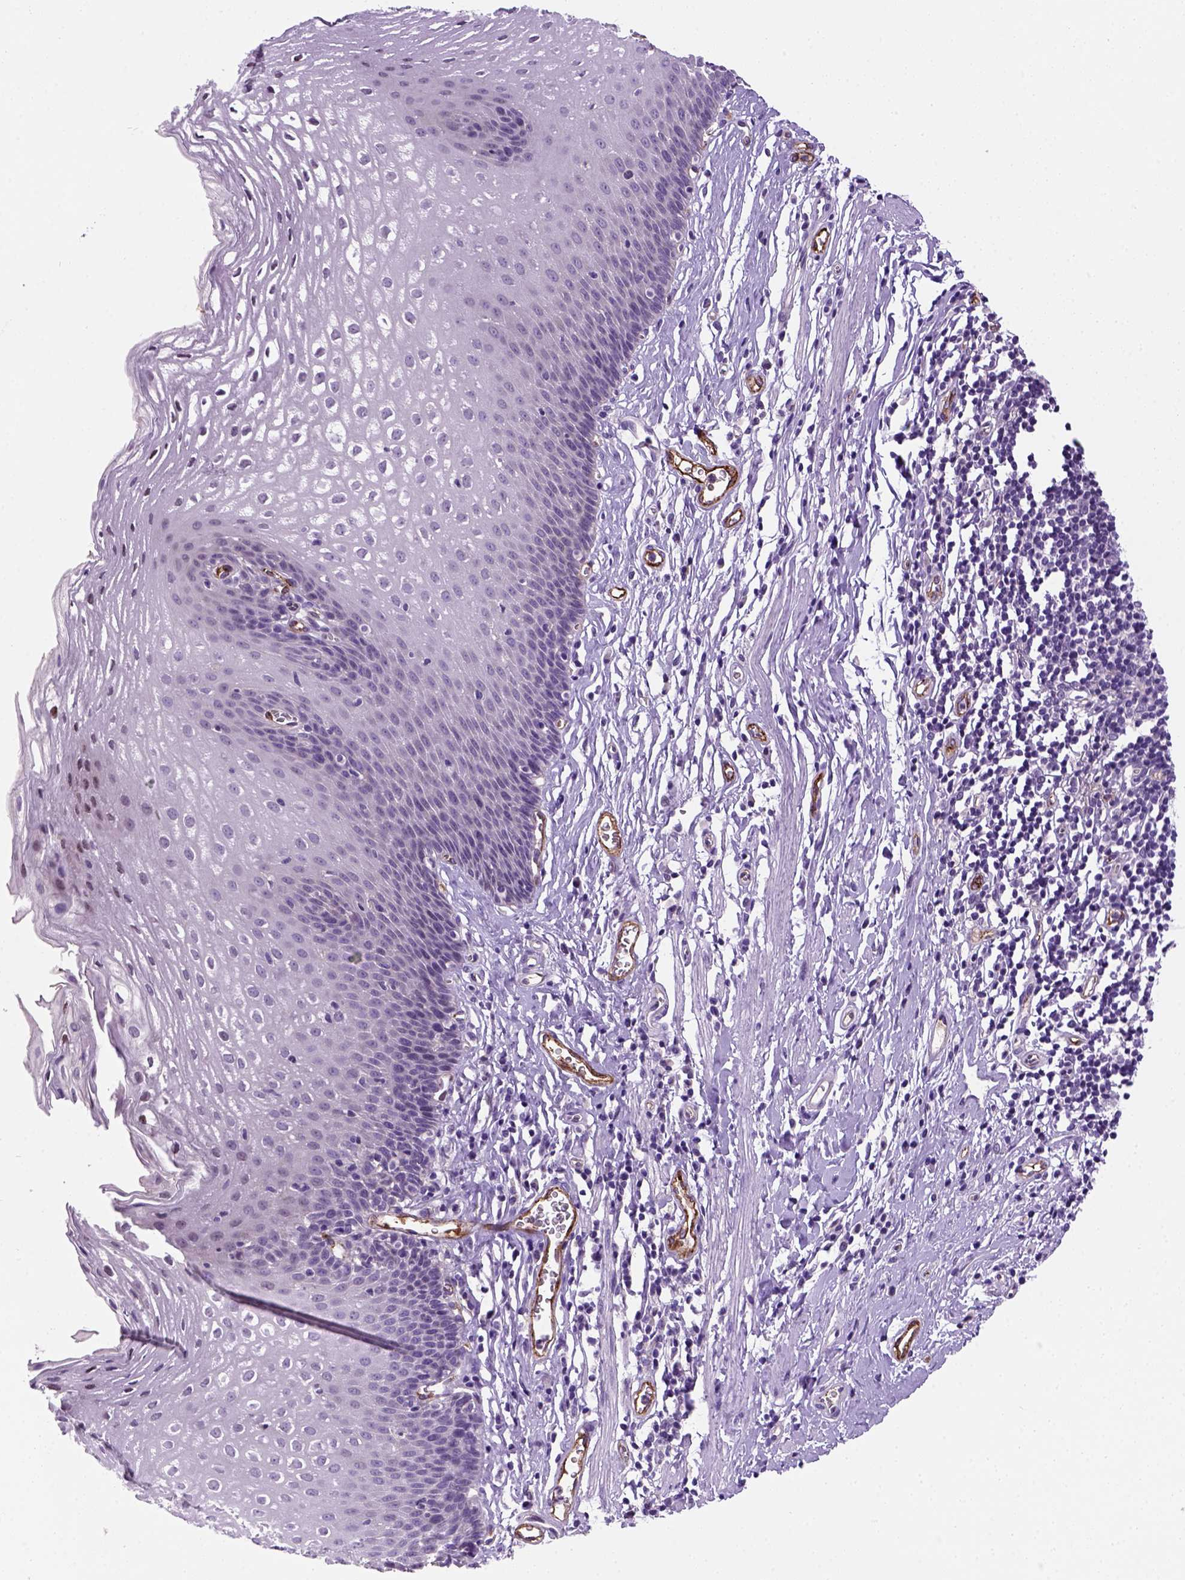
{"staining": {"intensity": "negative", "quantity": "none", "location": "none"}, "tissue": "esophagus", "cell_type": "Squamous epithelial cells", "image_type": "normal", "snomed": [{"axis": "morphology", "description": "Normal tissue, NOS"}, {"axis": "topography", "description": "Esophagus"}], "caption": "Immunohistochemical staining of unremarkable human esophagus shows no significant staining in squamous epithelial cells. (DAB (3,3'-diaminobenzidine) immunohistochemistry (IHC), high magnification).", "gene": "VWF", "patient": {"sex": "male", "age": 72}}